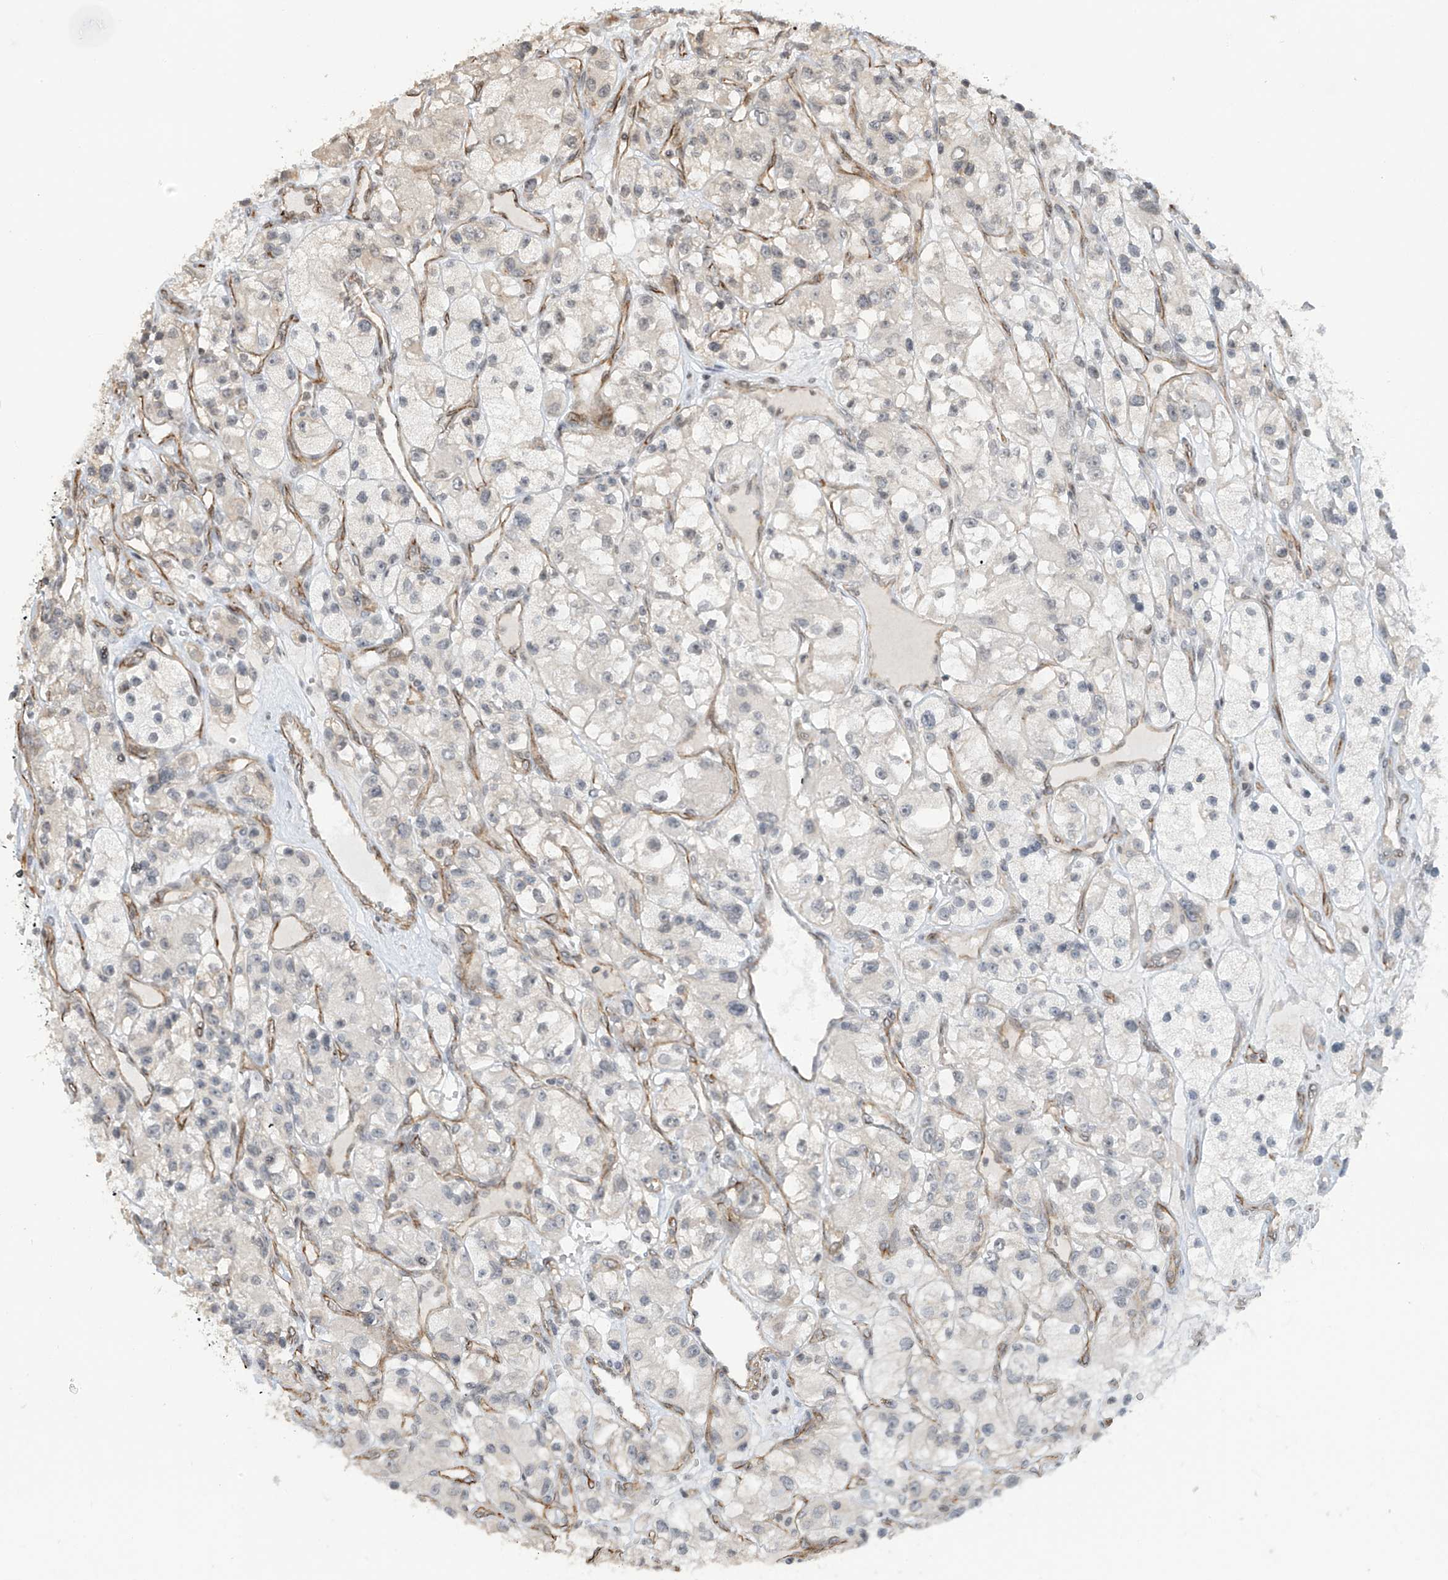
{"staining": {"intensity": "negative", "quantity": "none", "location": "none"}, "tissue": "renal cancer", "cell_type": "Tumor cells", "image_type": "cancer", "snomed": [{"axis": "morphology", "description": "Adenocarcinoma, NOS"}, {"axis": "topography", "description": "Kidney"}], "caption": "This is a photomicrograph of IHC staining of renal cancer, which shows no expression in tumor cells.", "gene": "METAP1D", "patient": {"sex": "female", "age": 57}}